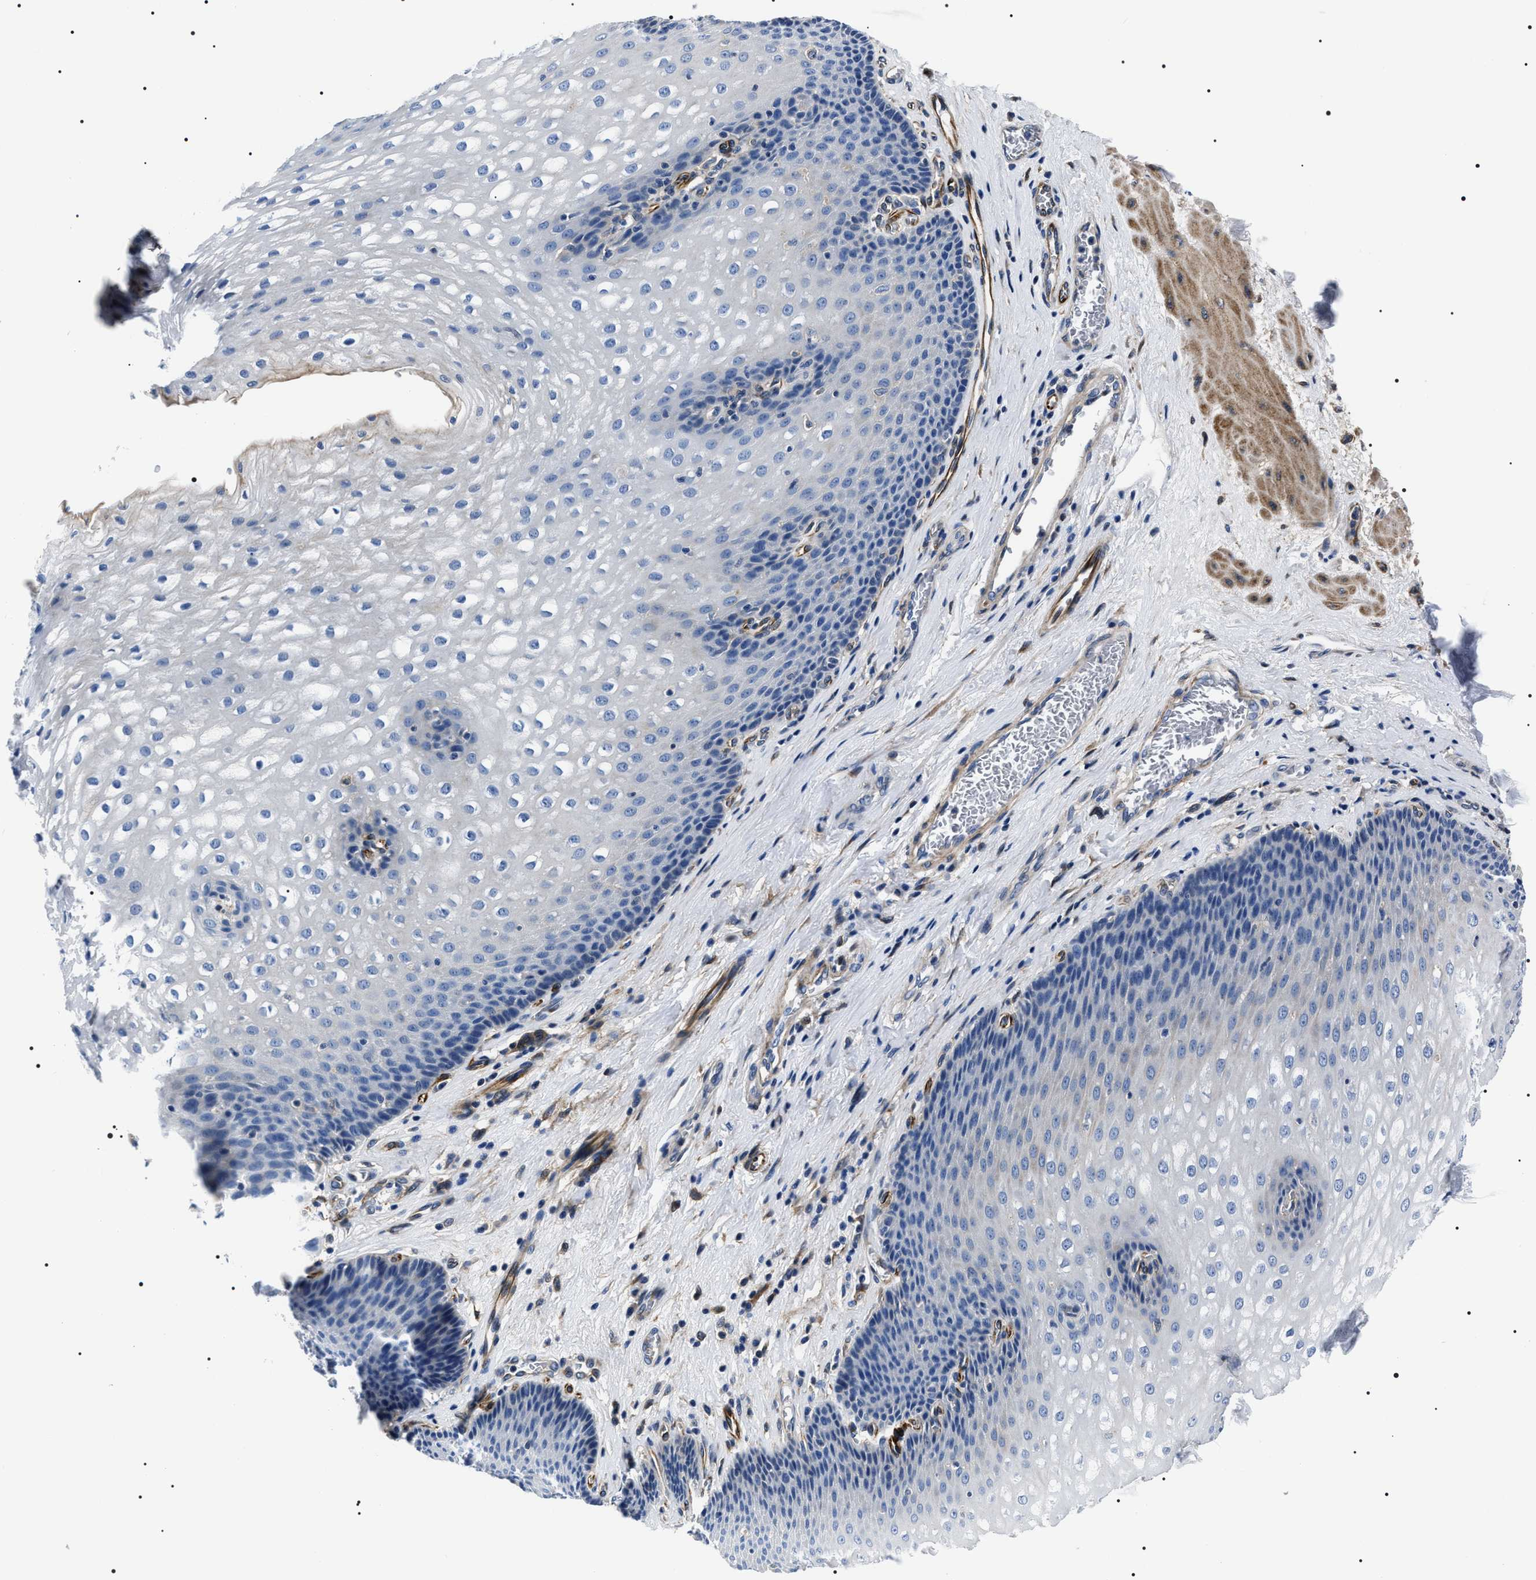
{"staining": {"intensity": "negative", "quantity": "none", "location": "none"}, "tissue": "esophagus", "cell_type": "Squamous epithelial cells", "image_type": "normal", "snomed": [{"axis": "morphology", "description": "Normal tissue, NOS"}, {"axis": "topography", "description": "Esophagus"}], "caption": "An immunohistochemistry (IHC) photomicrograph of benign esophagus is shown. There is no staining in squamous epithelial cells of esophagus. Nuclei are stained in blue.", "gene": "BAG2", "patient": {"sex": "male", "age": 48}}